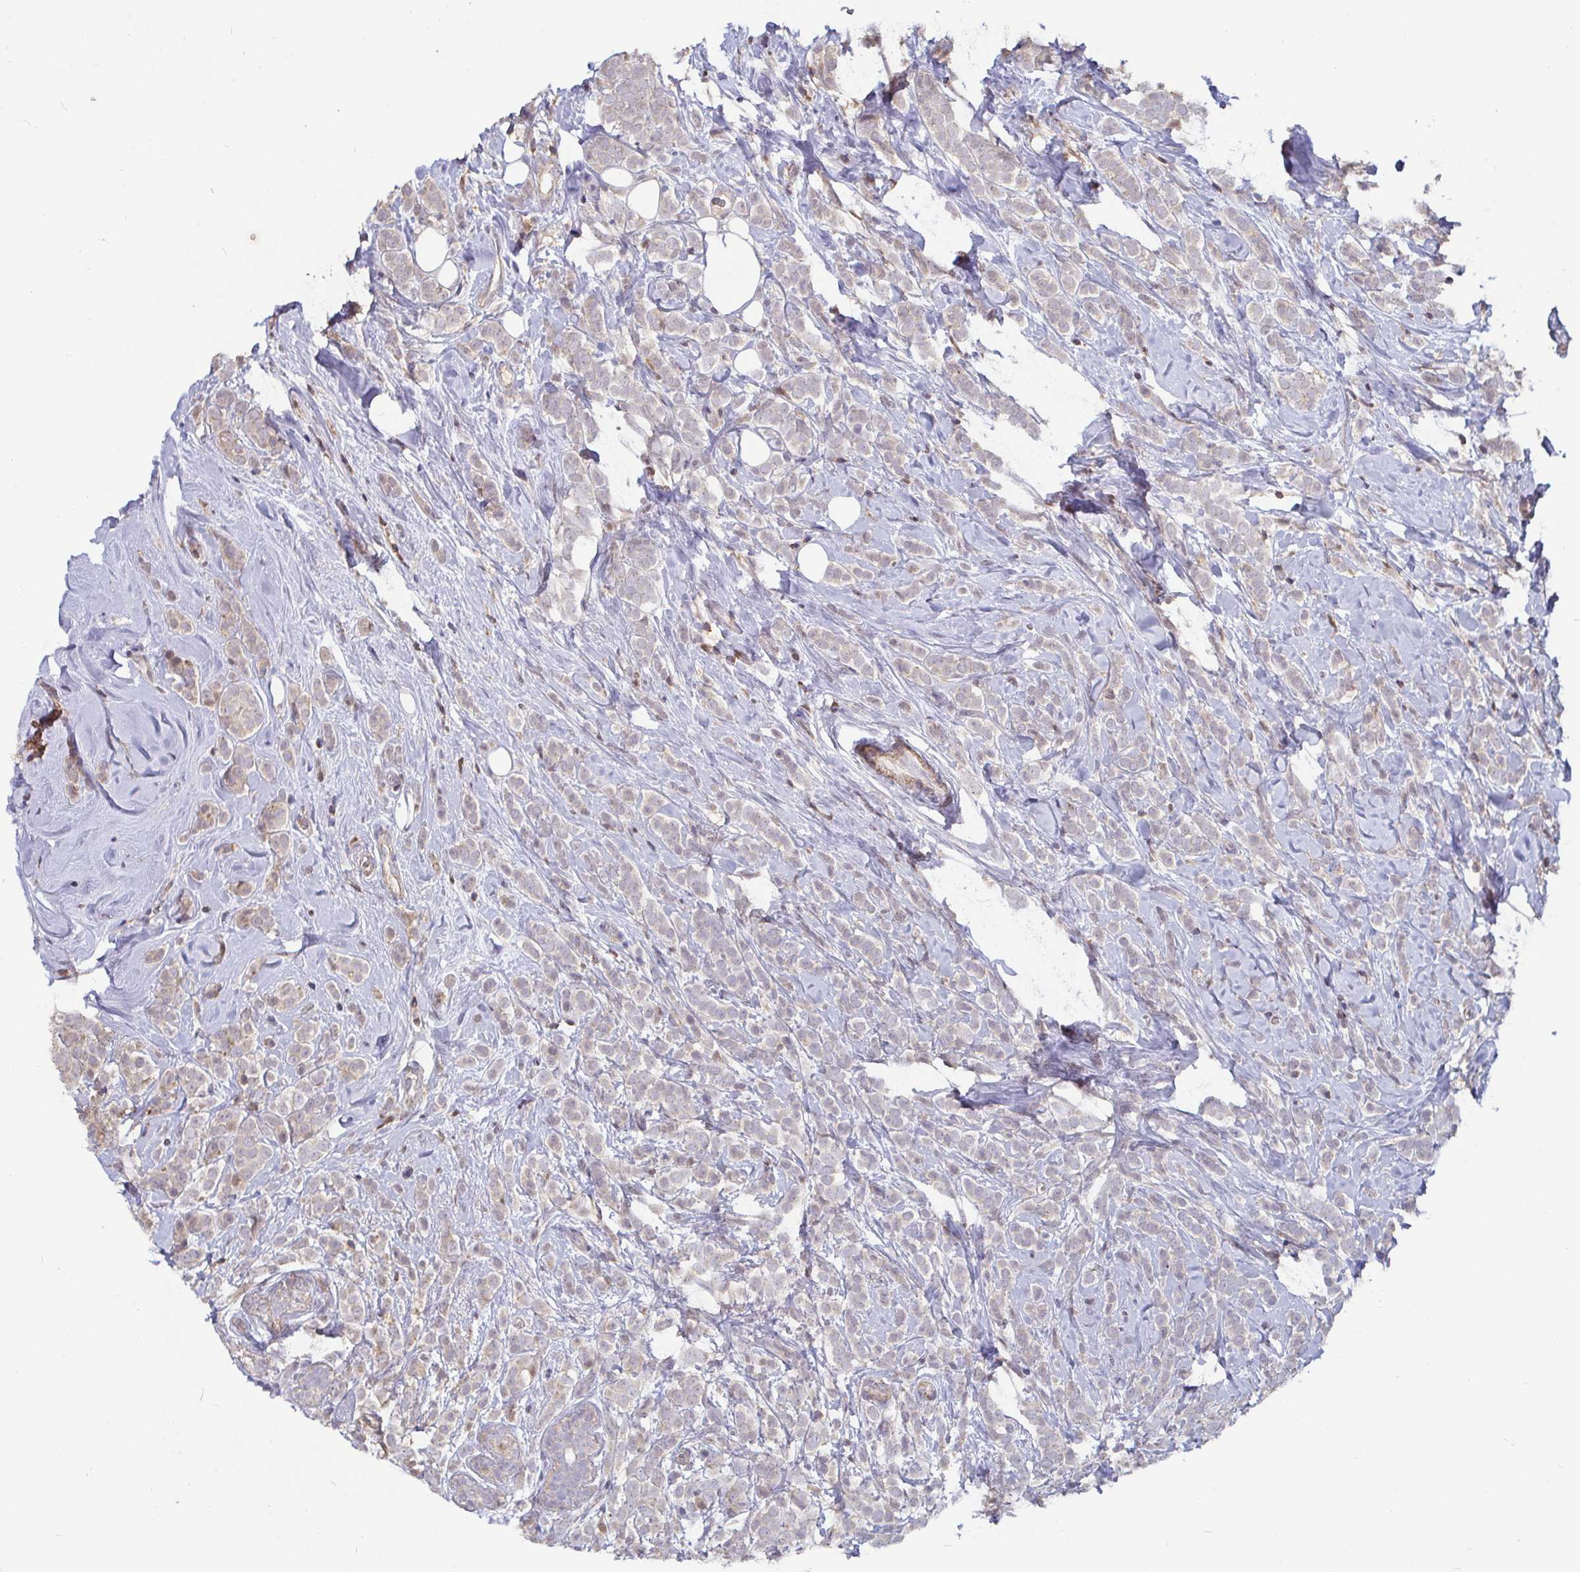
{"staining": {"intensity": "negative", "quantity": "none", "location": "none"}, "tissue": "breast cancer", "cell_type": "Tumor cells", "image_type": "cancer", "snomed": [{"axis": "morphology", "description": "Lobular carcinoma"}, {"axis": "topography", "description": "Breast"}], "caption": "A histopathology image of human breast cancer (lobular carcinoma) is negative for staining in tumor cells. (Brightfield microscopy of DAB (3,3'-diaminobenzidine) IHC at high magnification).", "gene": "CDH18", "patient": {"sex": "female", "age": 49}}